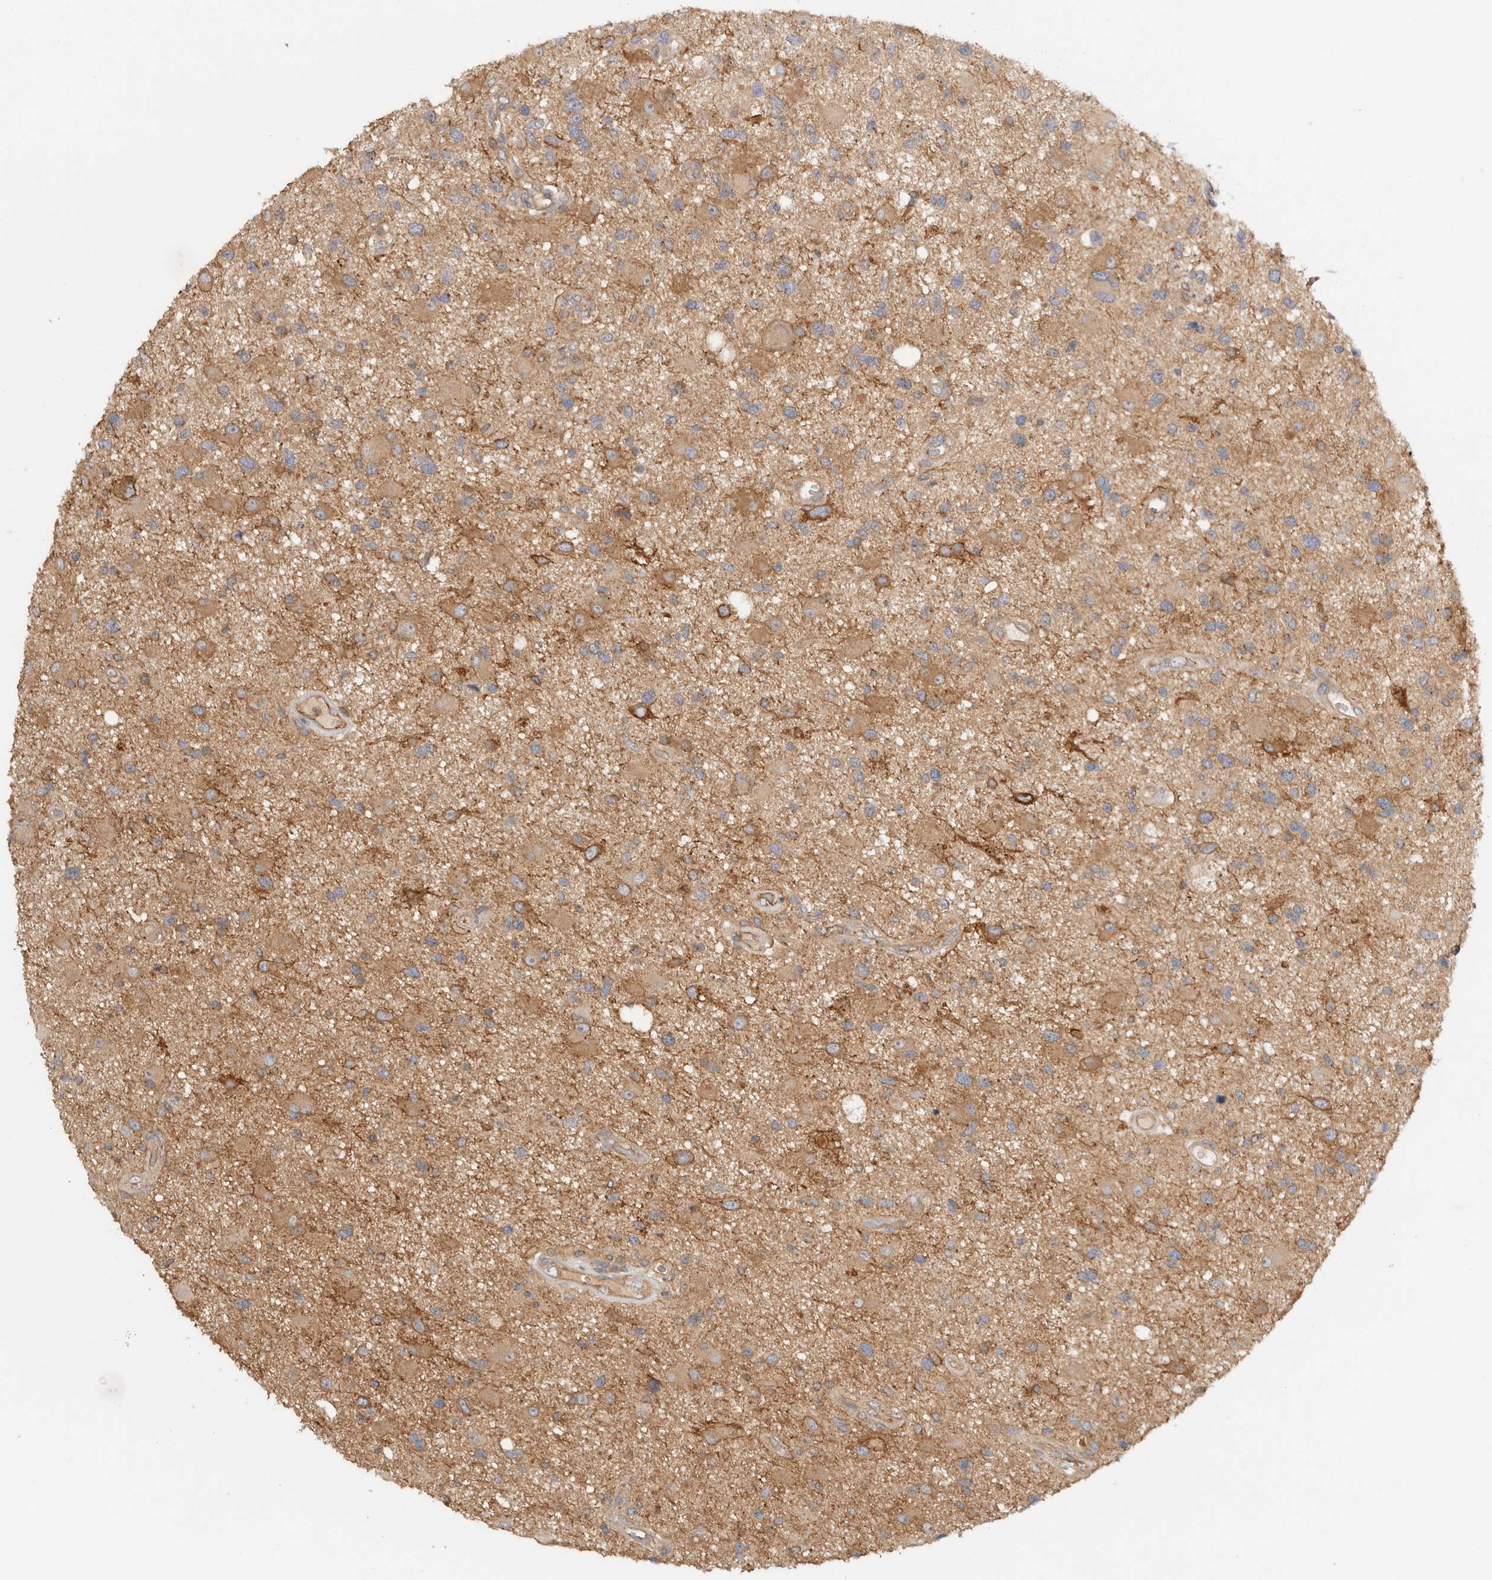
{"staining": {"intensity": "moderate", "quantity": "25%-75%", "location": "cytoplasmic/membranous"}, "tissue": "glioma", "cell_type": "Tumor cells", "image_type": "cancer", "snomed": [{"axis": "morphology", "description": "Glioma, malignant, High grade"}, {"axis": "topography", "description": "Brain"}], "caption": "Human malignant glioma (high-grade) stained for a protein (brown) displays moderate cytoplasmic/membranous positive staining in about 25%-75% of tumor cells.", "gene": "SGK3", "patient": {"sex": "male", "age": 33}}